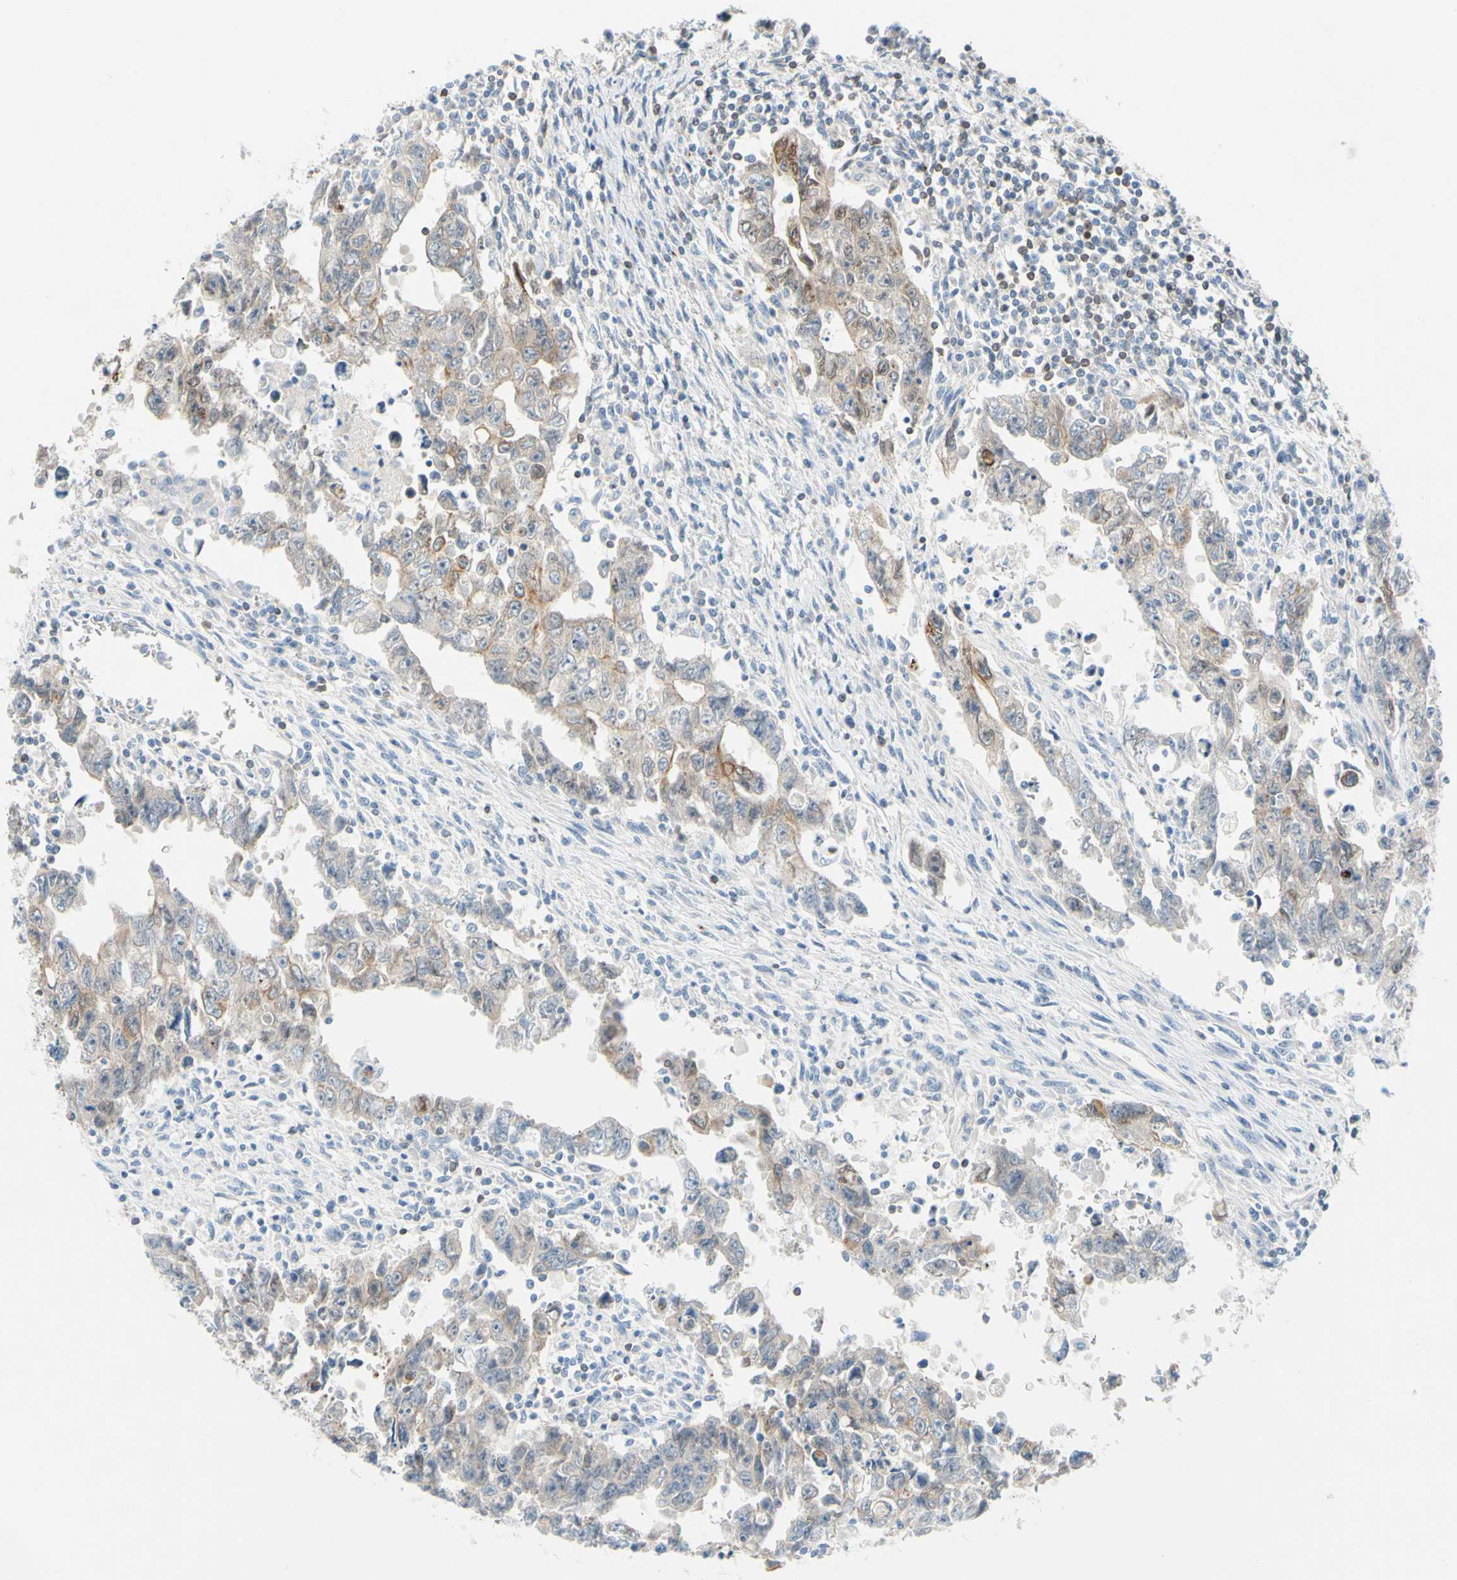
{"staining": {"intensity": "weak", "quantity": "25%-75%", "location": "cytoplasmic/membranous"}, "tissue": "testis cancer", "cell_type": "Tumor cells", "image_type": "cancer", "snomed": [{"axis": "morphology", "description": "Carcinoma, Embryonal, NOS"}, {"axis": "topography", "description": "Testis"}], "caption": "A high-resolution histopathology image shows IHC staining of testis embryonal carcinoma, which exhibits weak cytoplasmic/membranous positivity in approximately 25%-75% of tumor cells.", "gene": "ZNF132", "patient": {"sex": "male", "age": 28}}